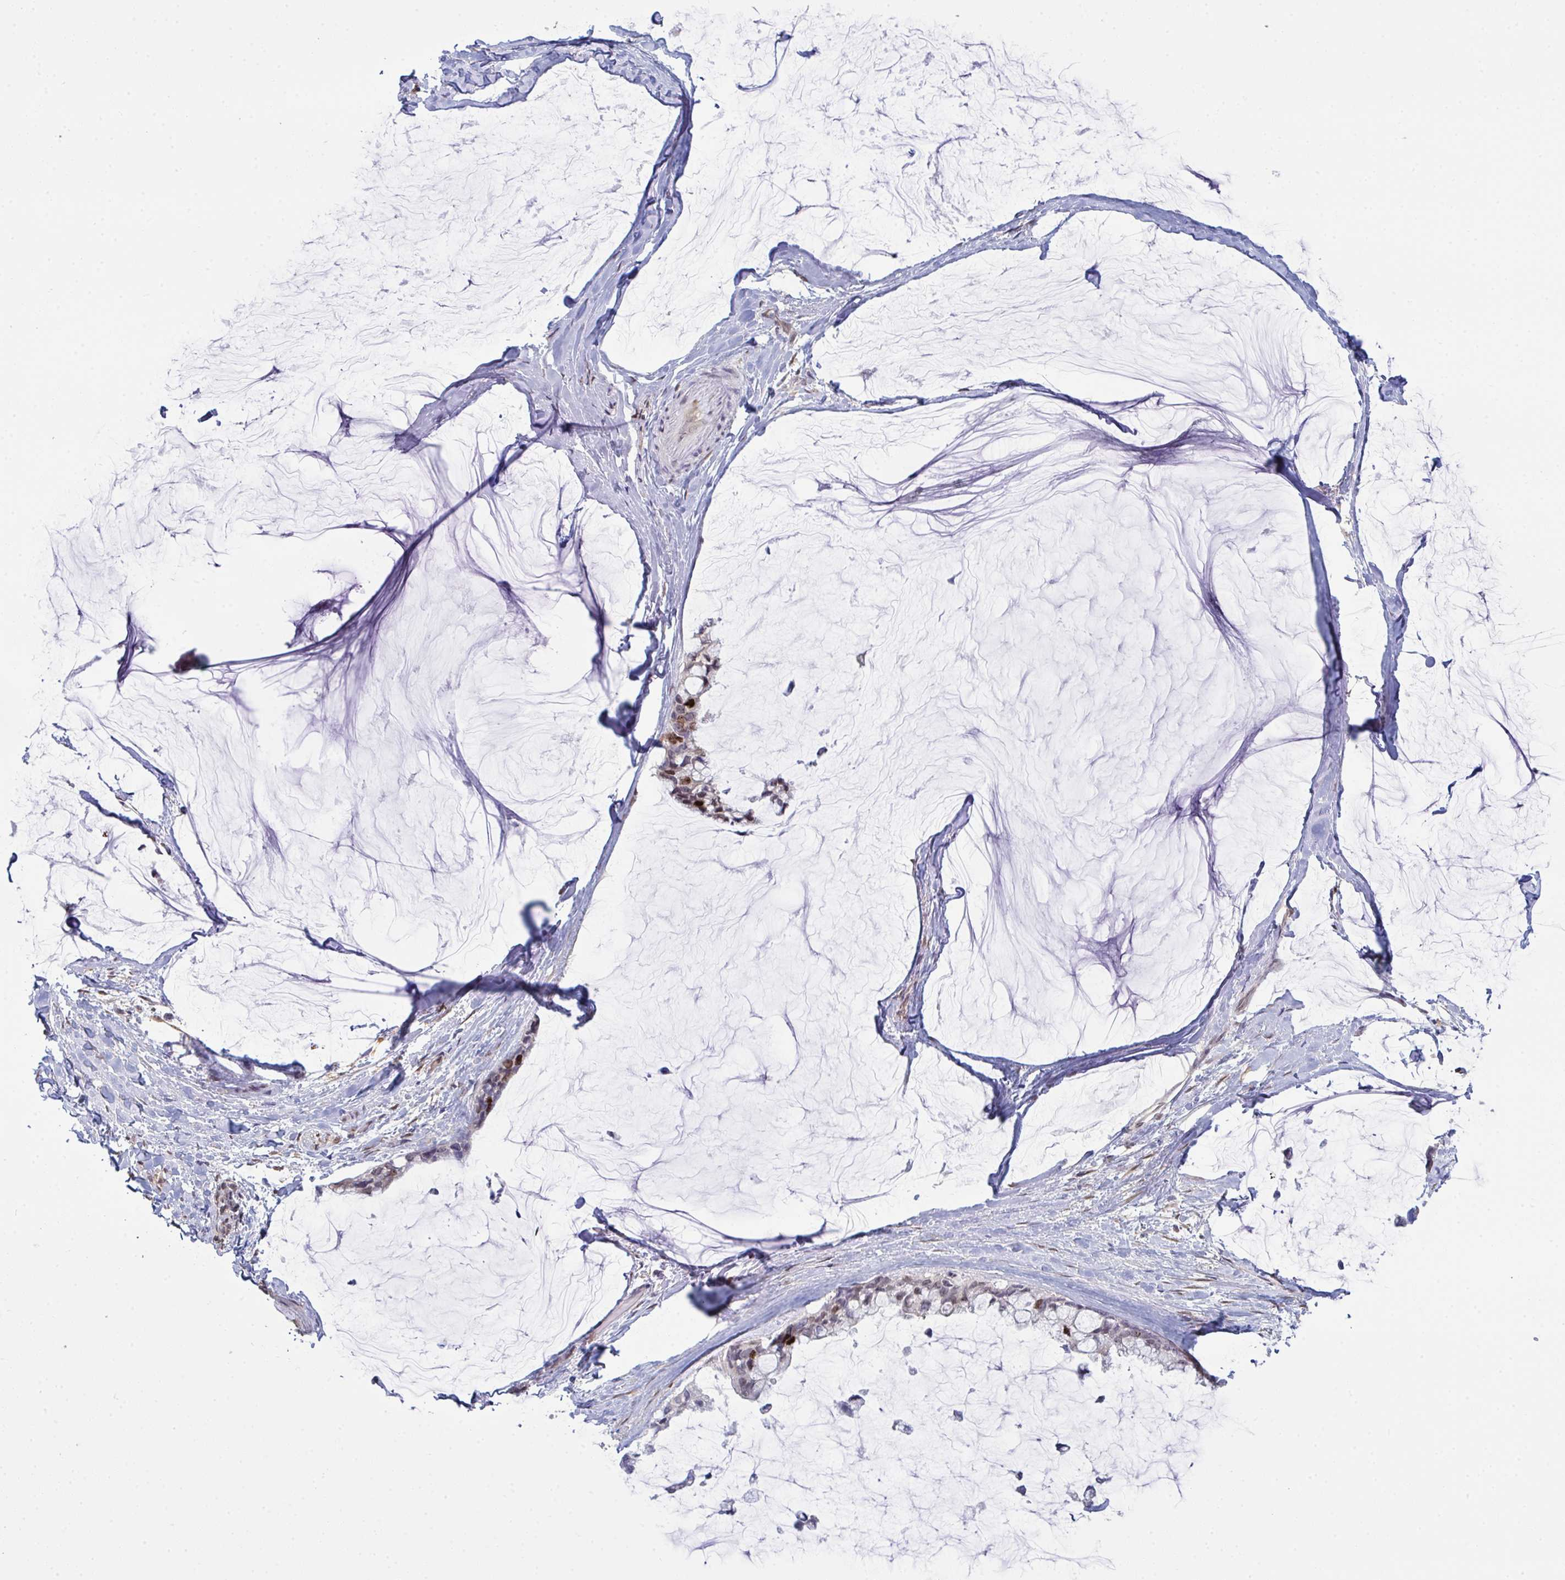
{"staining": {"intensity": "moderate", "quantity": "<25%", "location": "nuclear"}, "tissue": "ovarian cancer", "cell_type": "Tumor cells", "image_type": "cancer", "snomed": [{"axis": "morphology", "description": "Cystadenocarcinoma, mucinous, NOS"}, {"axis": "topography", "description": "Ovary"}], "caption": "Protein positivity by immunohistochemistry (IHC) reveals moderate nuclear expression in about <25% of tumor cells in ovarian cancer (mucinous cystadenocarcinoma). (brown staining indicates protein expression, while blue staining denotes nuclei).", "gene": "SETD7", "patient": {"sex": "female", "age": 39}}